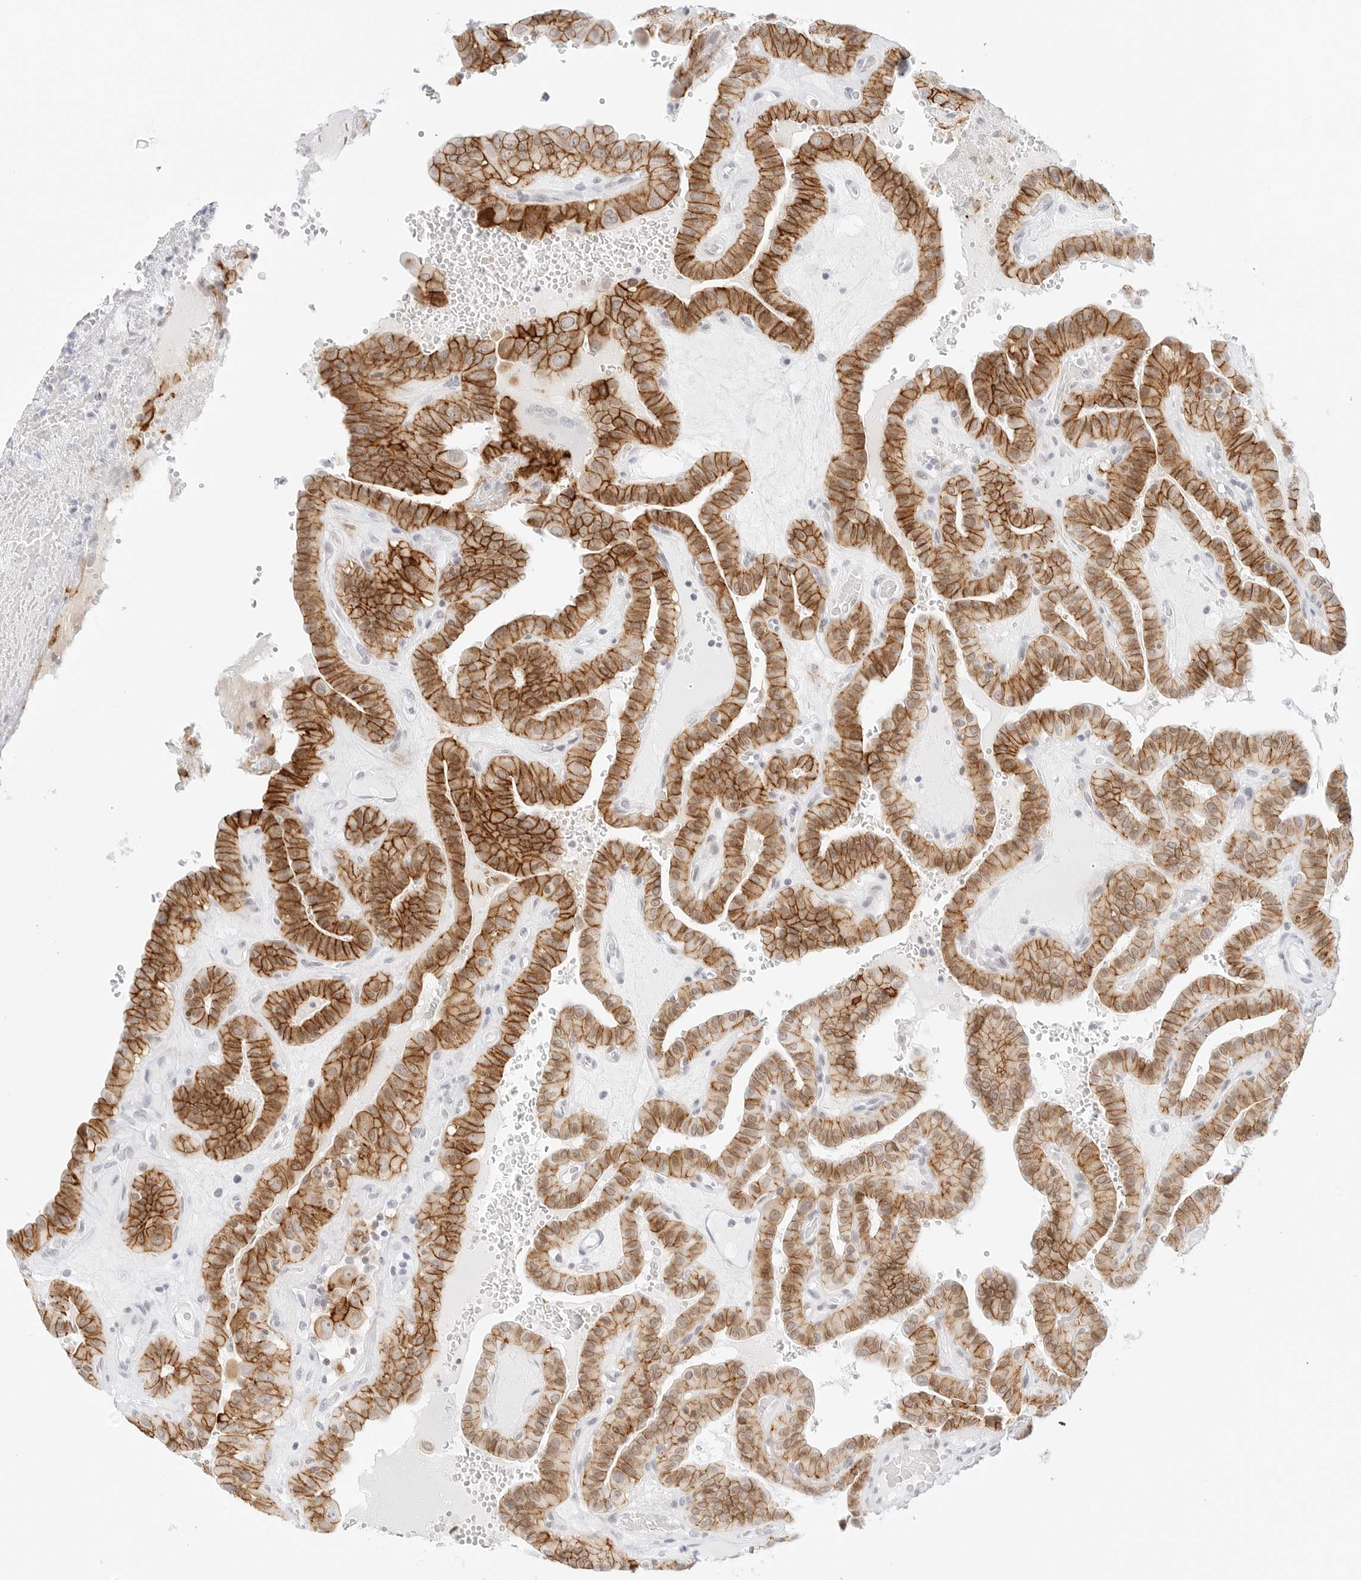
{"staining": {"intensity": "moderate", "quantity": ">75%", "location": "cytoplasmic/membranous"}, "tissue": "thyroid cancer", "cell_type": "Tumor cells", "image_type": "cancer", "snomed": [{"axis": "morphology", "description": "Papillary adenocarcinoma, NOS"}, {"axis": "topography", "description": "Thyroid gland"}], "caption": "Immunohistochemical staining of thyroid papillary adenocarcinoma shows medium levels of moderate cytoplasmic/membranous staining in approximately >75% of tumor cells.", "gene": "CDH1", "patient": {"sex": "male", "age": 77}}